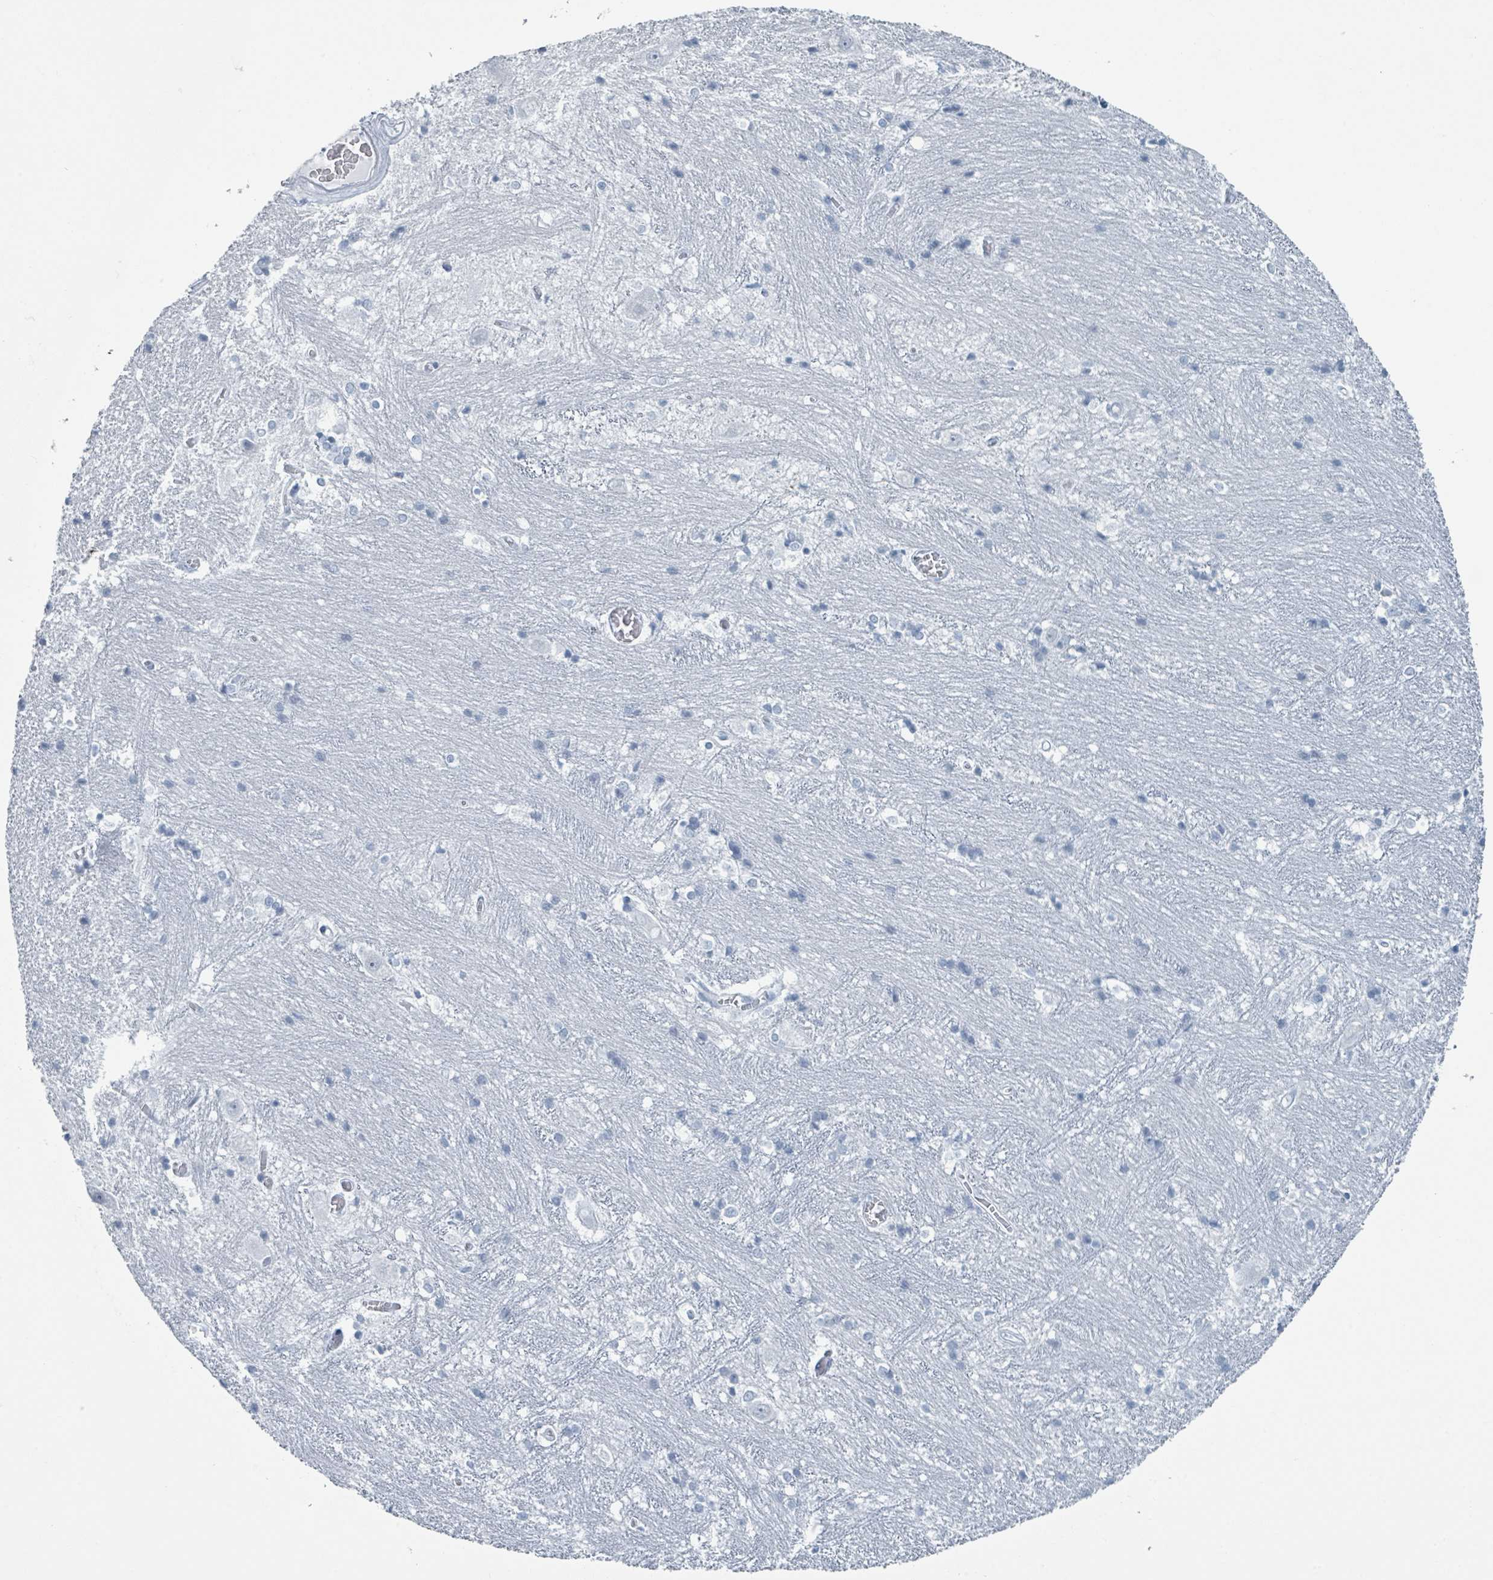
{"staining": {"intensity": "negative", "quantity": "none", "location": "none"}, "tissue": "caudate", "cell_type": "Glial cells", "image_type": "normal", "snomed": [{"axis": "morphology", "description": "Normal tissue, NOS"}, {"axis": "topography", "description": "Lateral ventricle wall"}], "caption": "Photomicrograph shows no significant protein expression in glial cells of normal caudate.", "gene": "GPR15LG", "patient": {"sex": "male", "age": 37}}